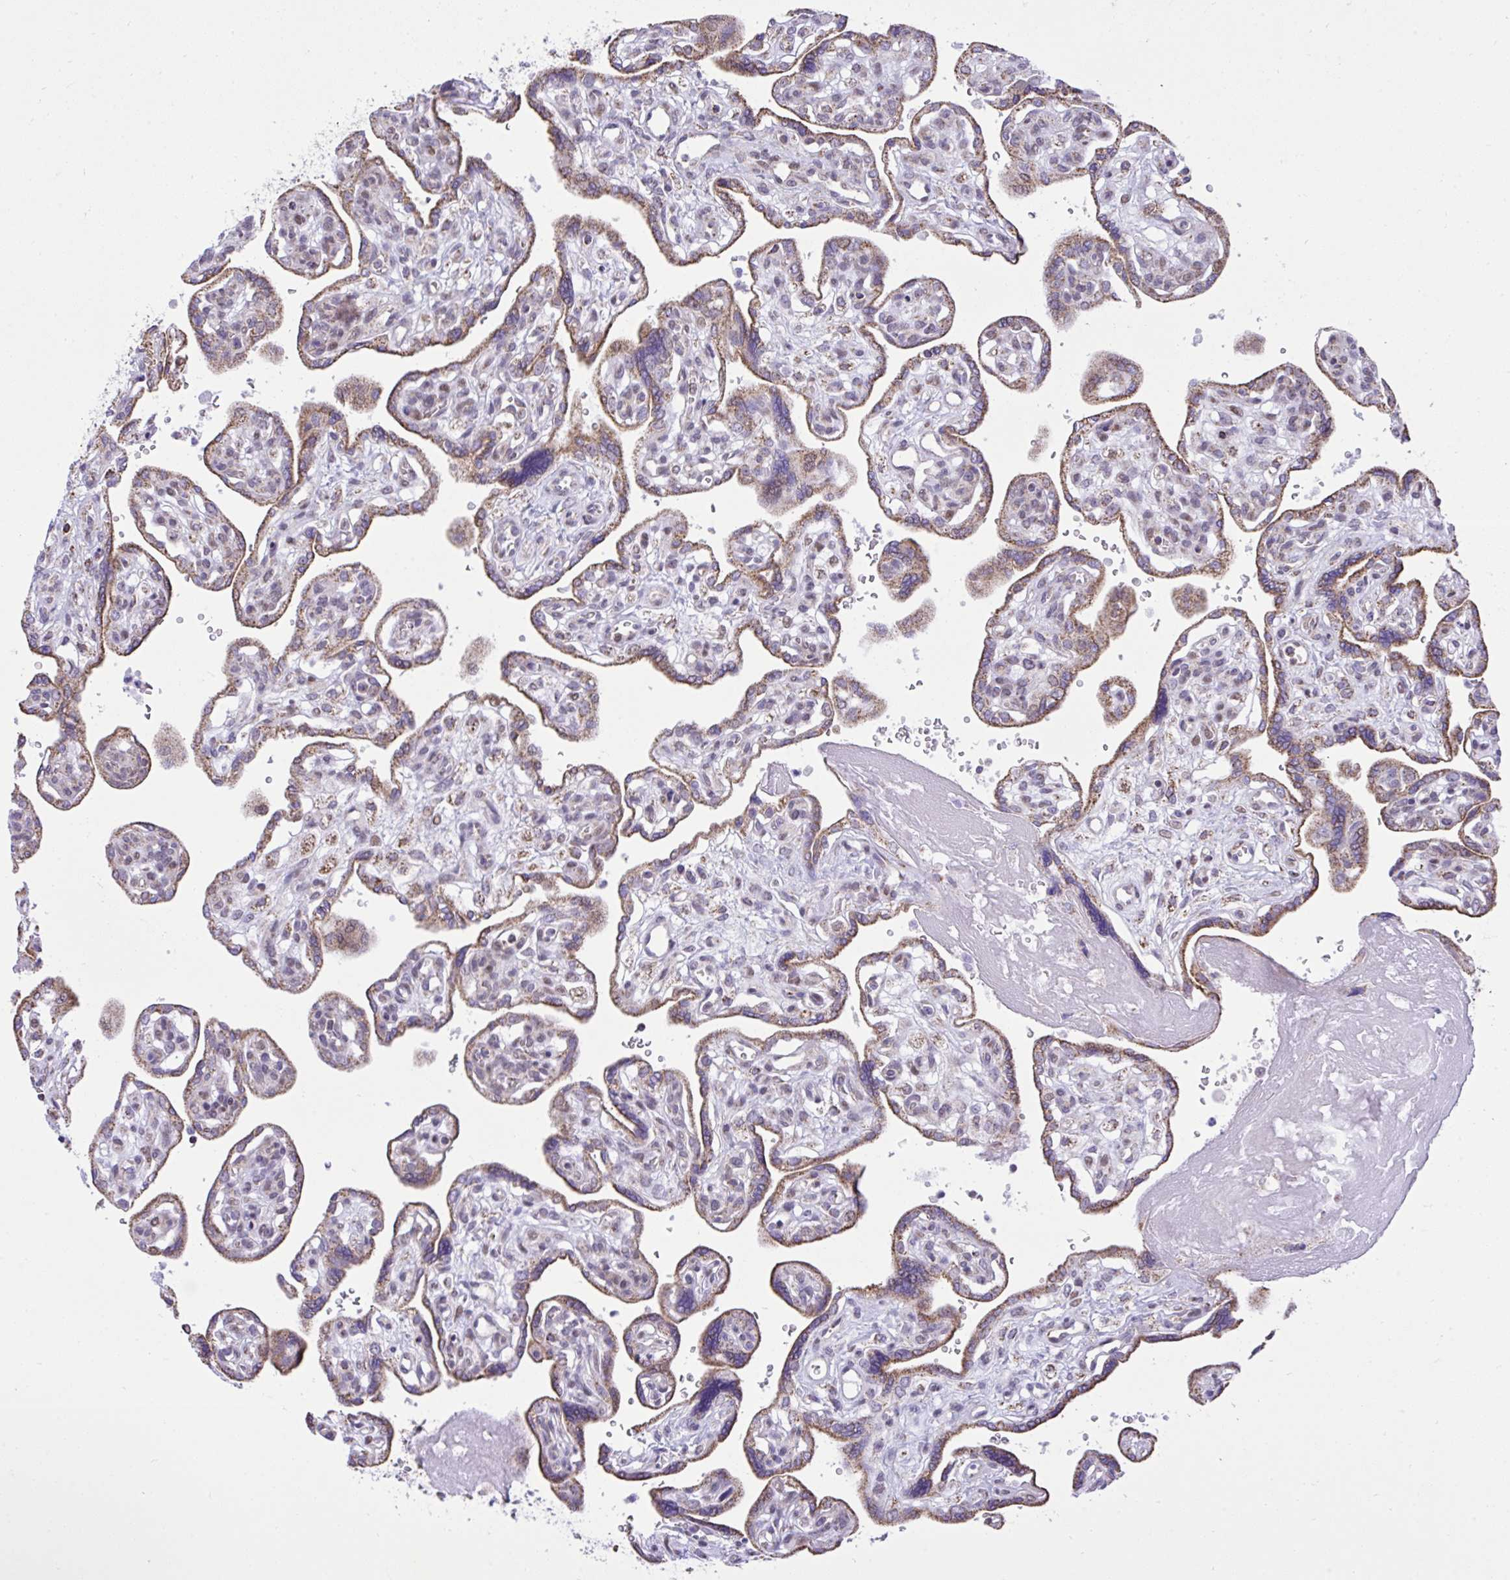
{"staining": {"intensity": "moderate", "quantity": ">75%", "location": "cytoplasmic/membranous"}, "tissue": "placenta", "cell_type": "Decidual cells", "image_type": "normal", "snomed": [{"axis": "morphology", "description": "Normal tissue, NOS"}, {"axis": "topography", "description": "Placenta"}], "caption": "DAB (3,3'-diaminobenzidine) immunohistochemical staining of normal placenta displays moderate cytoplasmic/membranous protein expression in approximately >75% of decidual cells. (Stains: DAB (3,3'-diaminobenzidine) in brown, nuclei in blue, Microscopy: brightfield microscopy at high magnification).", "gene": "ZNF362", "patient": {"sex": "female", "age": 39}}